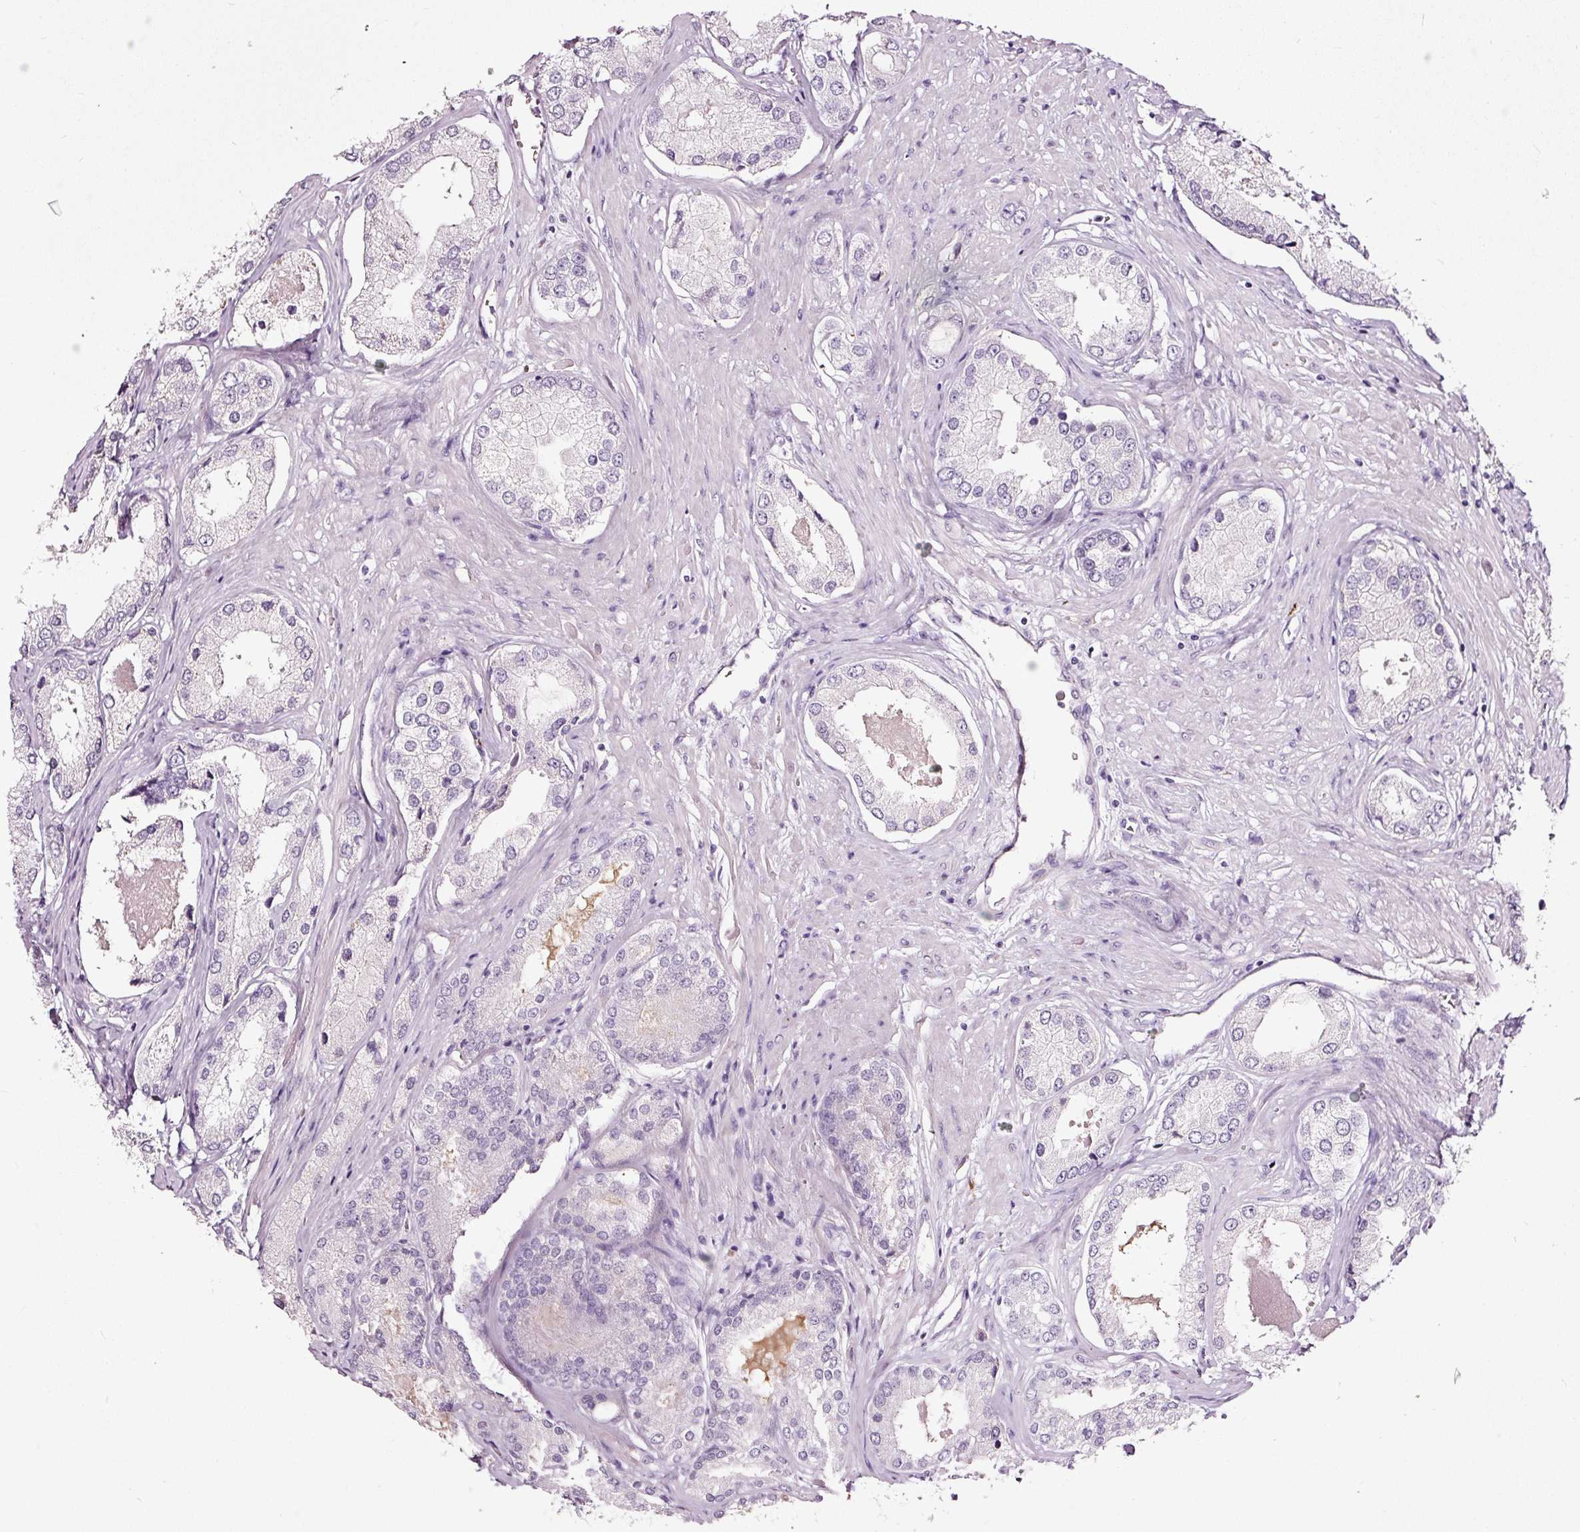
{"staining": {"intensity": "negative", "quantity": "none", "location": "none"}, "tissue": "prostate cancer", "cell_type": "Tumor cells", "image_type": "cancer", "snomed": [{"axis": "morphology", "description": "Adenocarcinoma, Low grade"}, {"axis": "topography", "description": "Prostate"}], "caption": "DAB (3,3'-diaminobenzidine) immunohistochemical staining of human prostate adenocarcinoma (low-grade) exhibits no significant expression in tumor cells.", "gene": "LAMP3", "patient": {"sex": "male", "age": 68}}